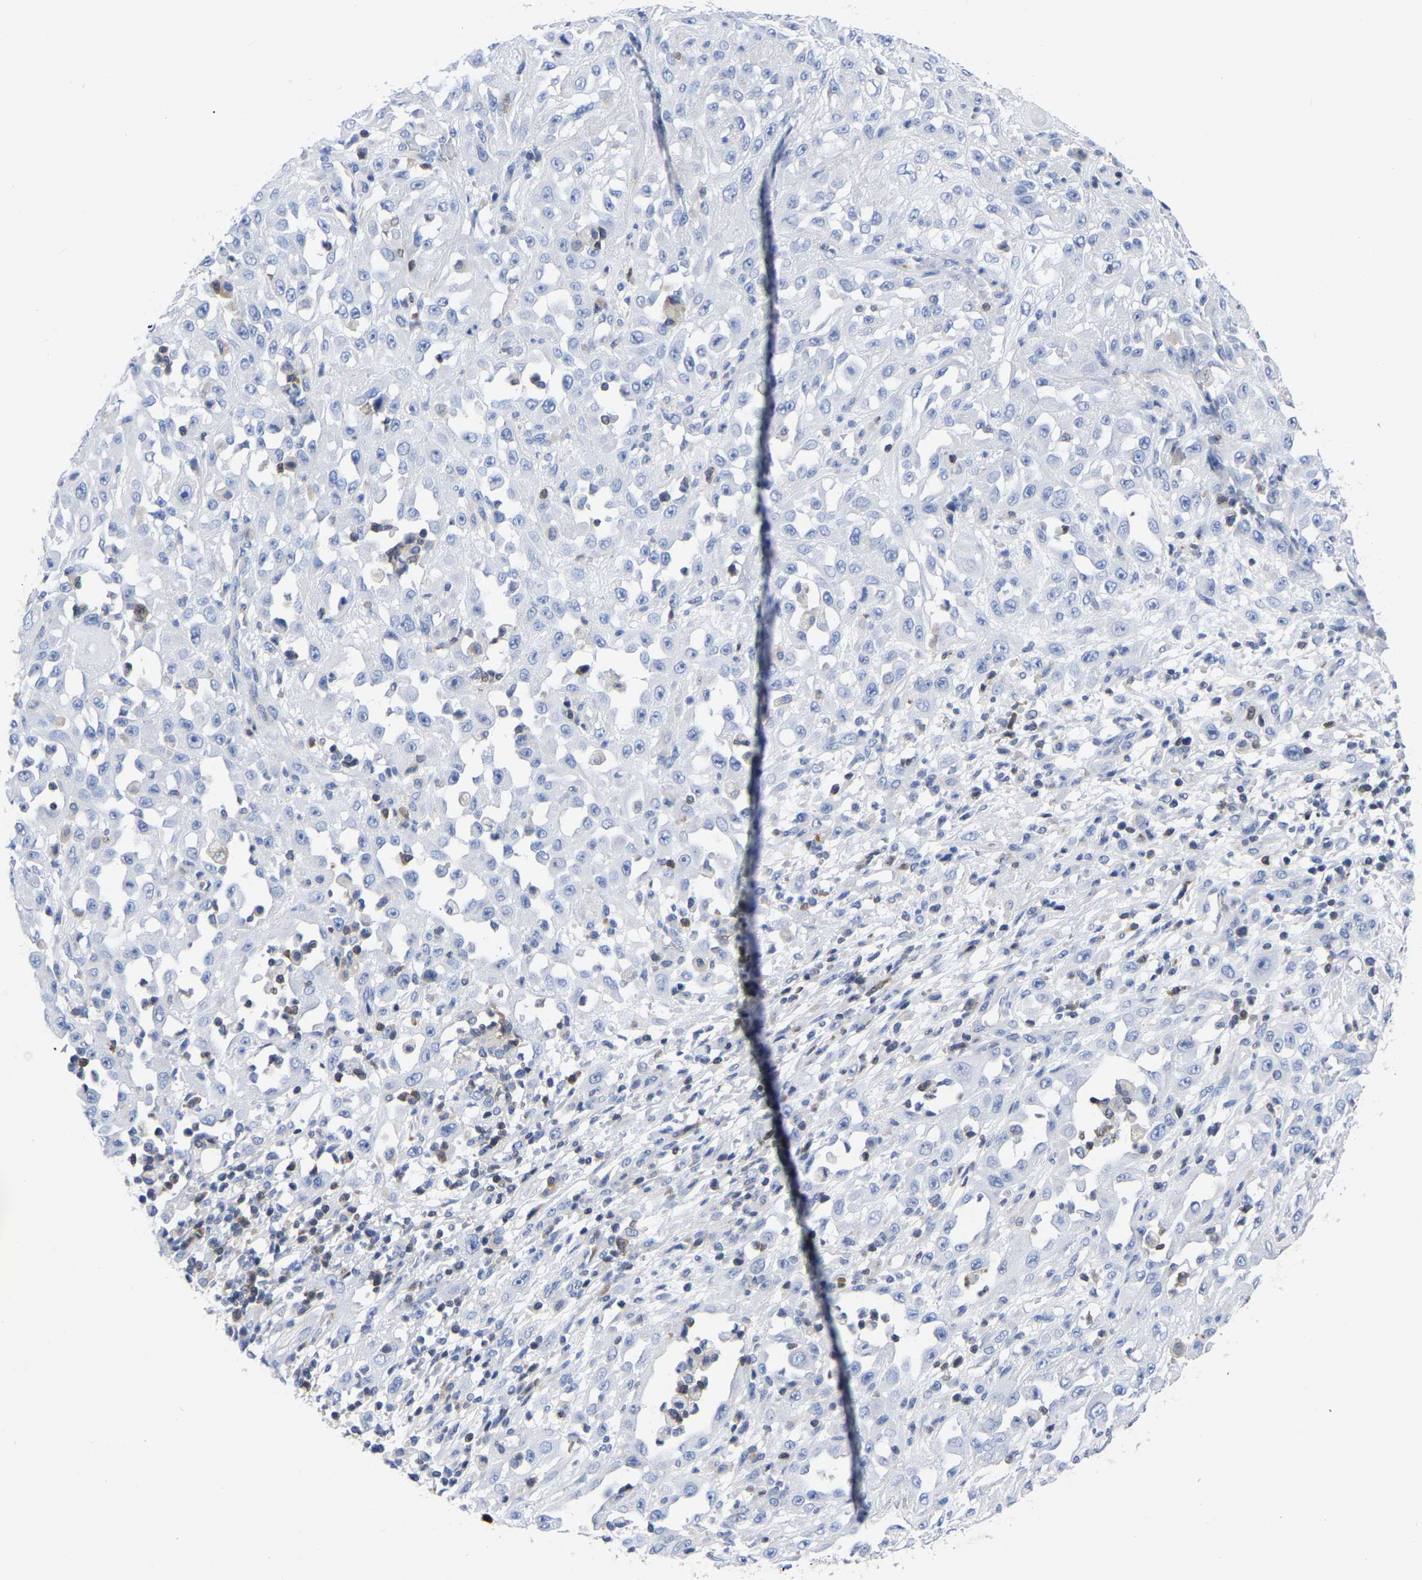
{"staining": {"intensity": "negative", "quantity": "none", "location": "none"}, "tissue": "skin cancer", "cell_type": "Tumor cells", "image_type": "cancer", "snomed": [{"axis": "morphology", "description": "Squamous cell carcinoma, NOS"}, {"axis": "morphology", "description": "Squamous cell carcinoma, metastatic, NOS"}, {"axis": "topography", "description": "Skin"}, {"axis": "topography", "description": "Lymph node"}], "caption": "Photomicrograph shows no protein staining in tumor cells of skin cancer tissue. (DAB (3,3'-diaminobenzidine) IHC with hematoxylin counter stain).", "gene": "PTPN7", "patient": {"sex": "male", "age": 75}}